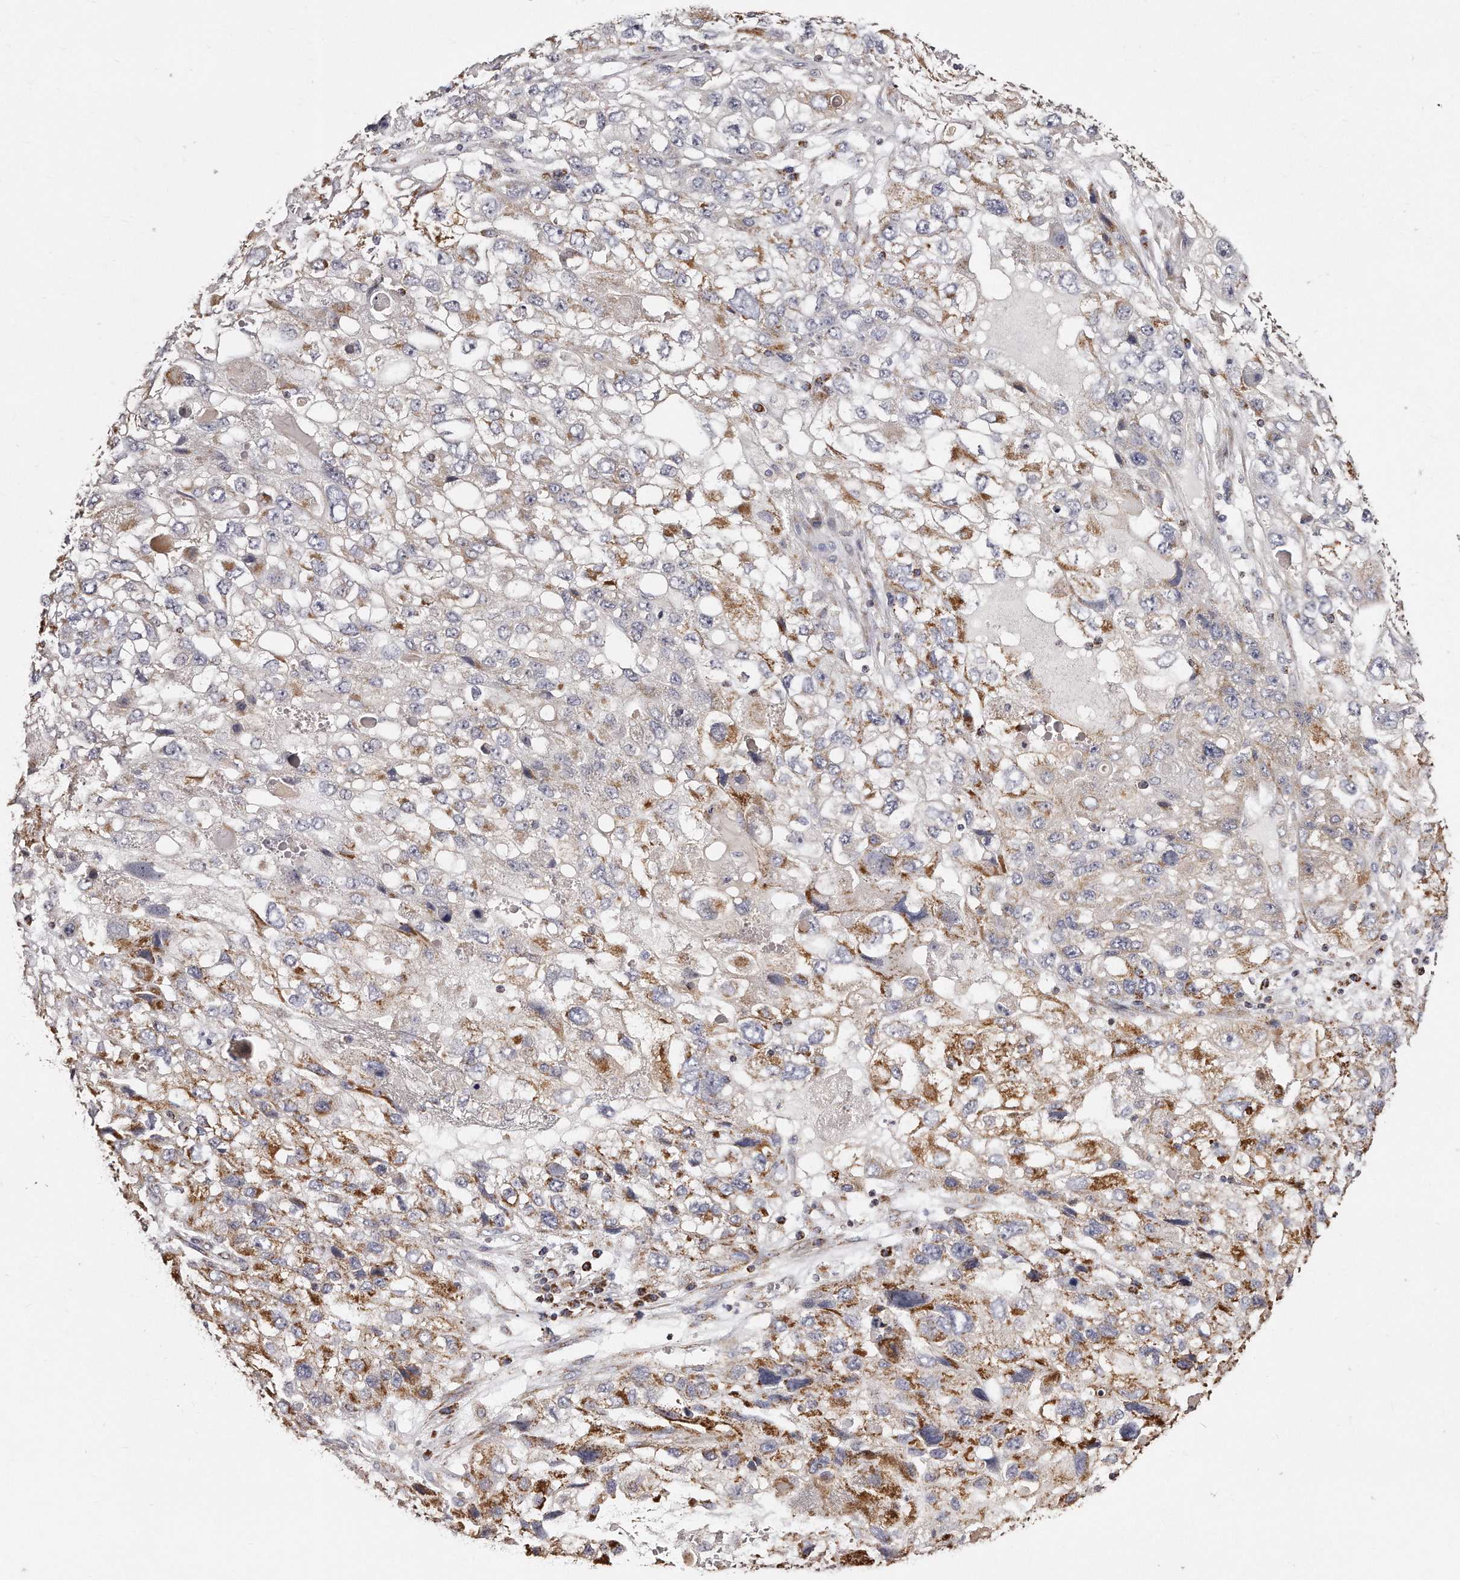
{"staining": {"intensity": "moderate", "quantity": "25%-75%", "location": "cytoplasmic/membranous"}, "tissue": "endometrial cancer", "cell_type": "Tumor cells", "image_type": "cancer", "snomed": [{"axis": "morphology", "description": "Adenocarcinoma, NOS"}, {"axis": "topography", "description": "Endometrium"}], "caption": "Tumor cells display medium levels of moderate cytoplasmic/membranous staining in approximately 25%-75% of cells in endometrial cancer. (brown staining indicates protein expression, while blue staining denotes nuclei).", "gene": "RTKN", "patient": {"sex": "female", "age": 49}}